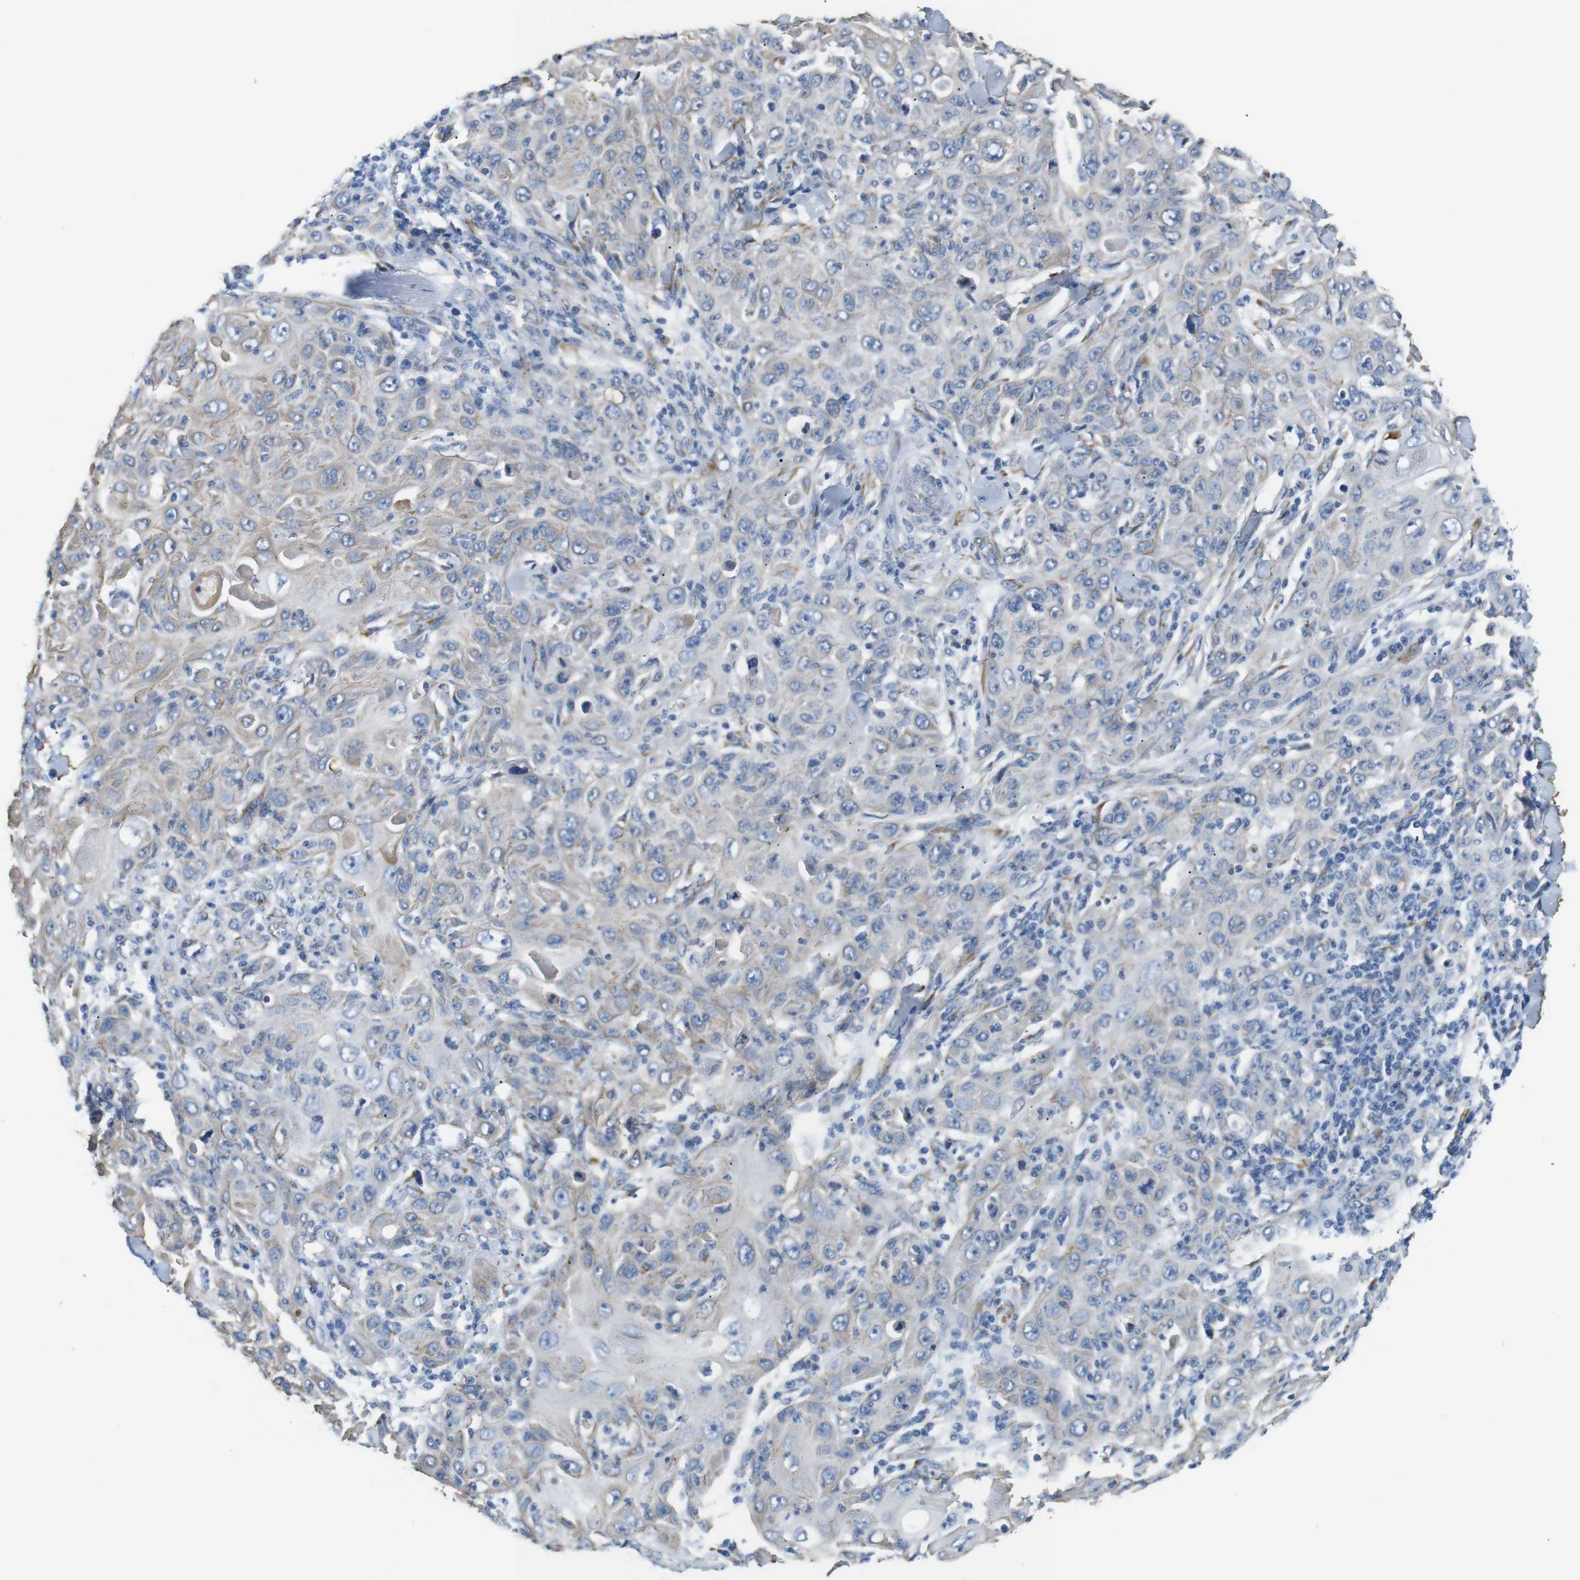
{"staining": {"intensity": "negative", "quantity": "none", "location": "none"}, "tissue": "skin cancer", "cell_type": "Tumor cells", "image_type": "cancer", "snomed": [{"axis": "morphology", "description": "Squamous cell carcinoma, NOS"}, {"axis": "topography", "description": "Skin"}], "caption": "High power microscopy photomicrograph of an IHC histopathology image of skin cancer (squamous cell carcinoma), revealing no significant staining in tumor cells.", "gene": "UNC5CL", "patient": {"sex": "female", "age": 88}}